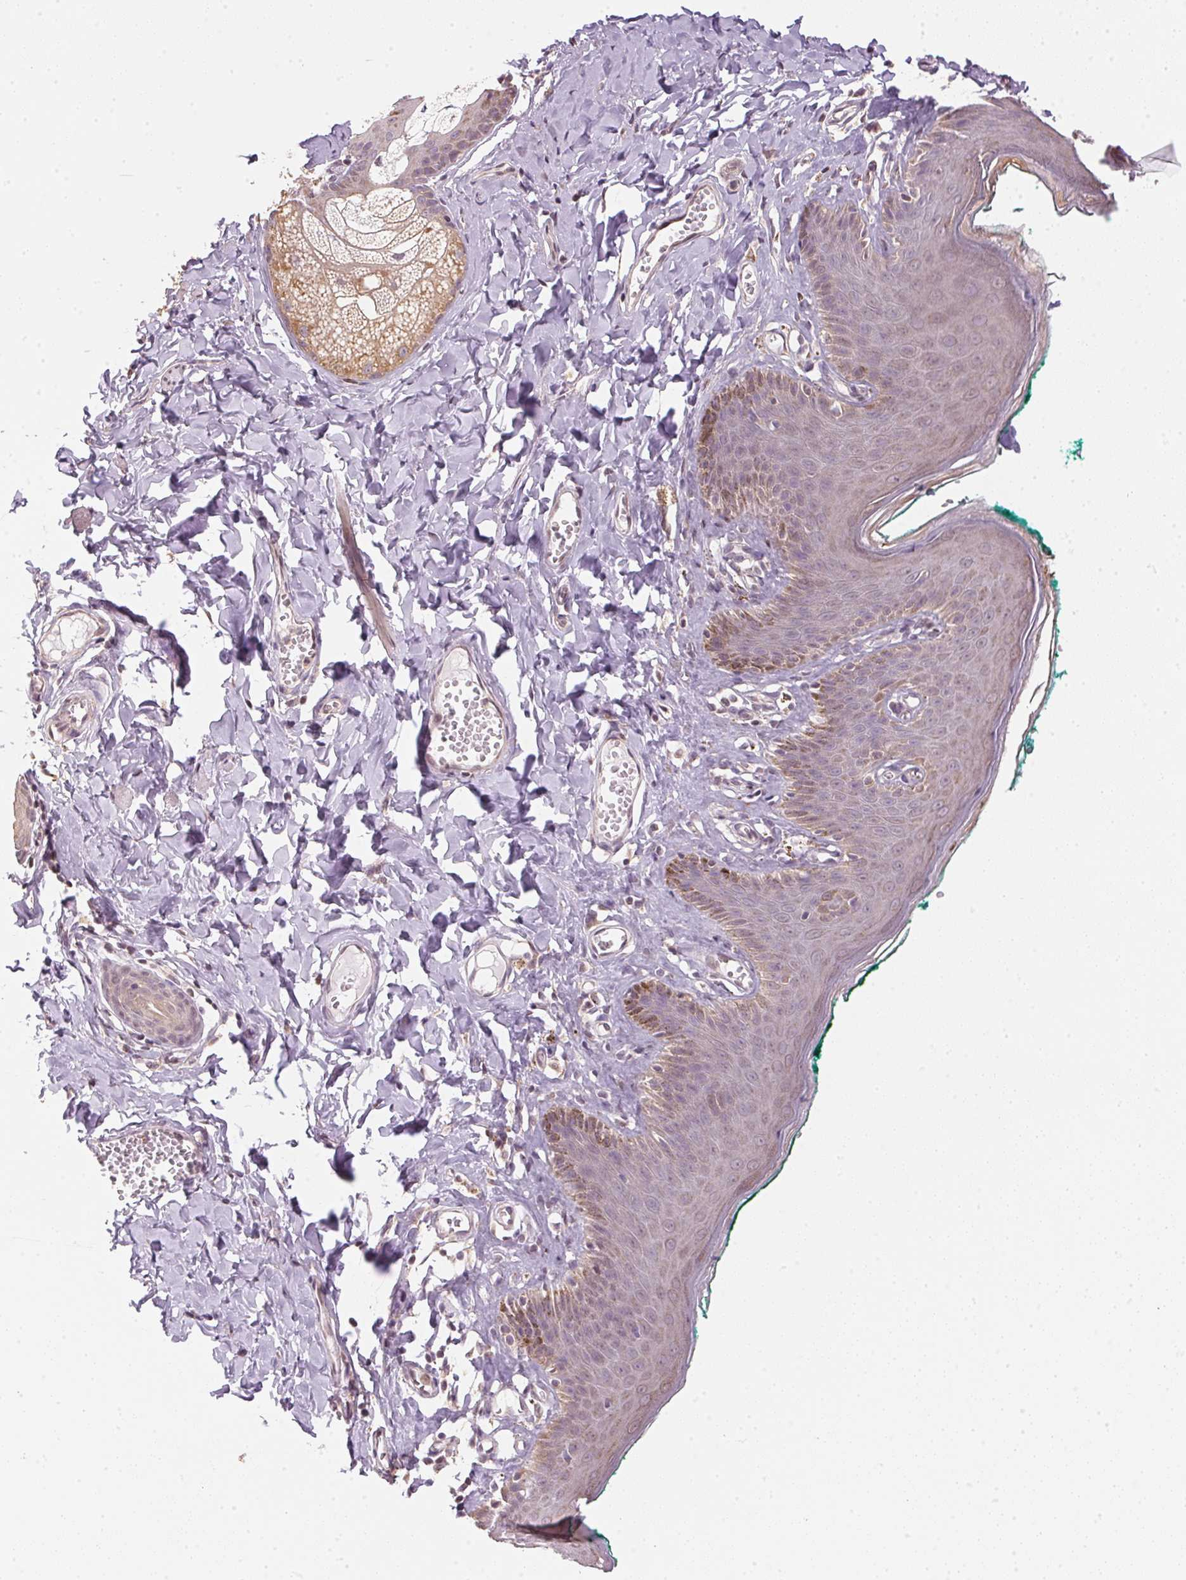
{"staining": {"intensity": "weak", "quantity": "<25%", "location": "cytoplasmic/membranous"}, "tissue": "skin", "cell_type": "Epidermal cells", "image_type": "normal", "snomed": [{"axis": "morphology", "description": "Normal tissue, NOS"}, {"axis": "topography", "description": "Vulva"}, {"axis": "topography", "description": "Peripheral nerve tissue"}], "caption": "High power microscopy image of an immunohistochemistry image of benign skin, revealing no significant staining in epidermal cells.", "gene": "SC5D", "patient": {"sex": "female", "age": 66}}